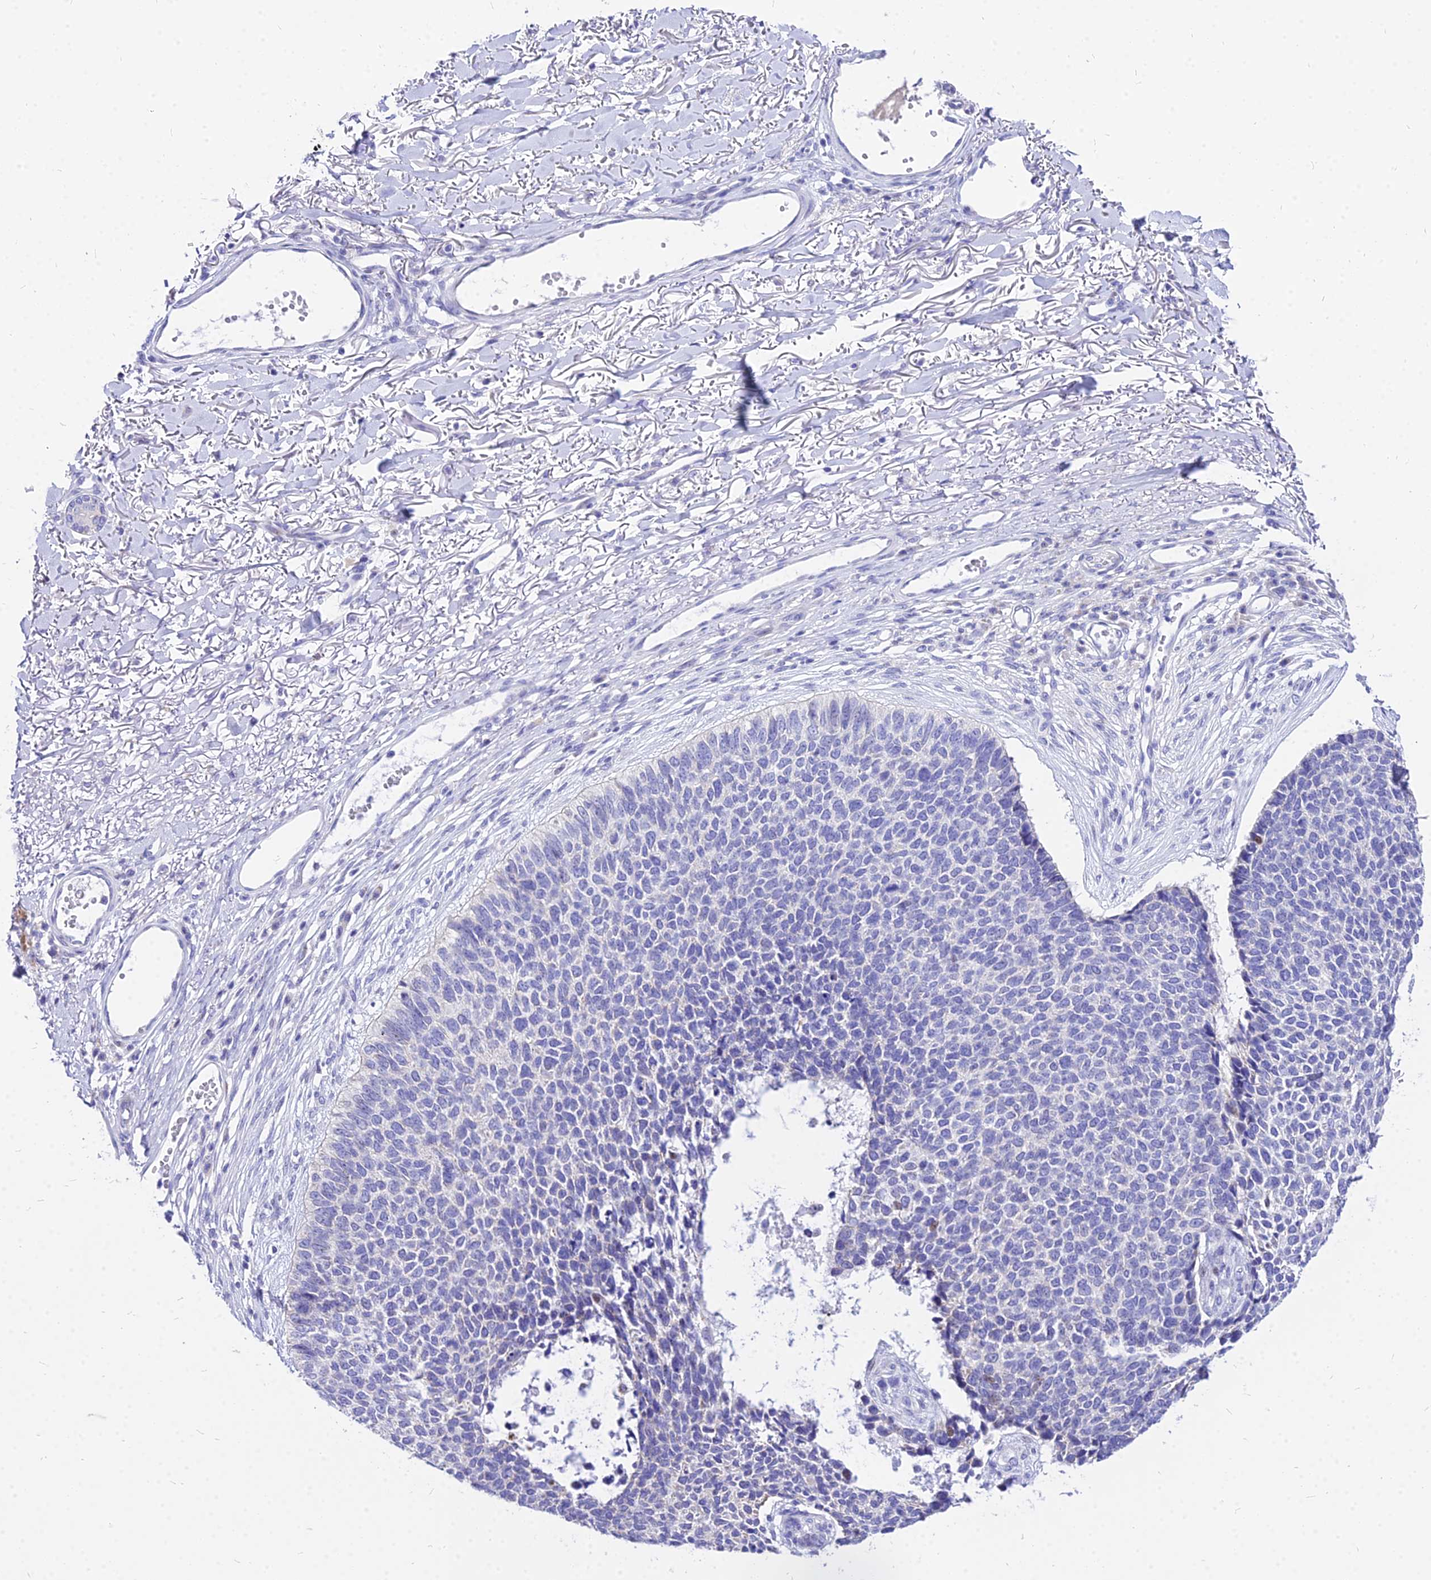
{"staining": {"intensity": "negative", "quantity": "none", "location": "none"}, "tissue": "skin cancer", "cell_type": "Tumor cells", "image_type": "cancer", "snomed": [{"axis": "morphology", "description": "Basal cell carcinoma"}, {"axis": "topography", "description": "Skin"}], "caption": "IHC micrograph of basal cell carcinoma (skin) stained for a protein (brown), which demonstrates no positivity in tumor cells.", "gene": "CARD18", "patient": {"sex": "female", "age": 84}}